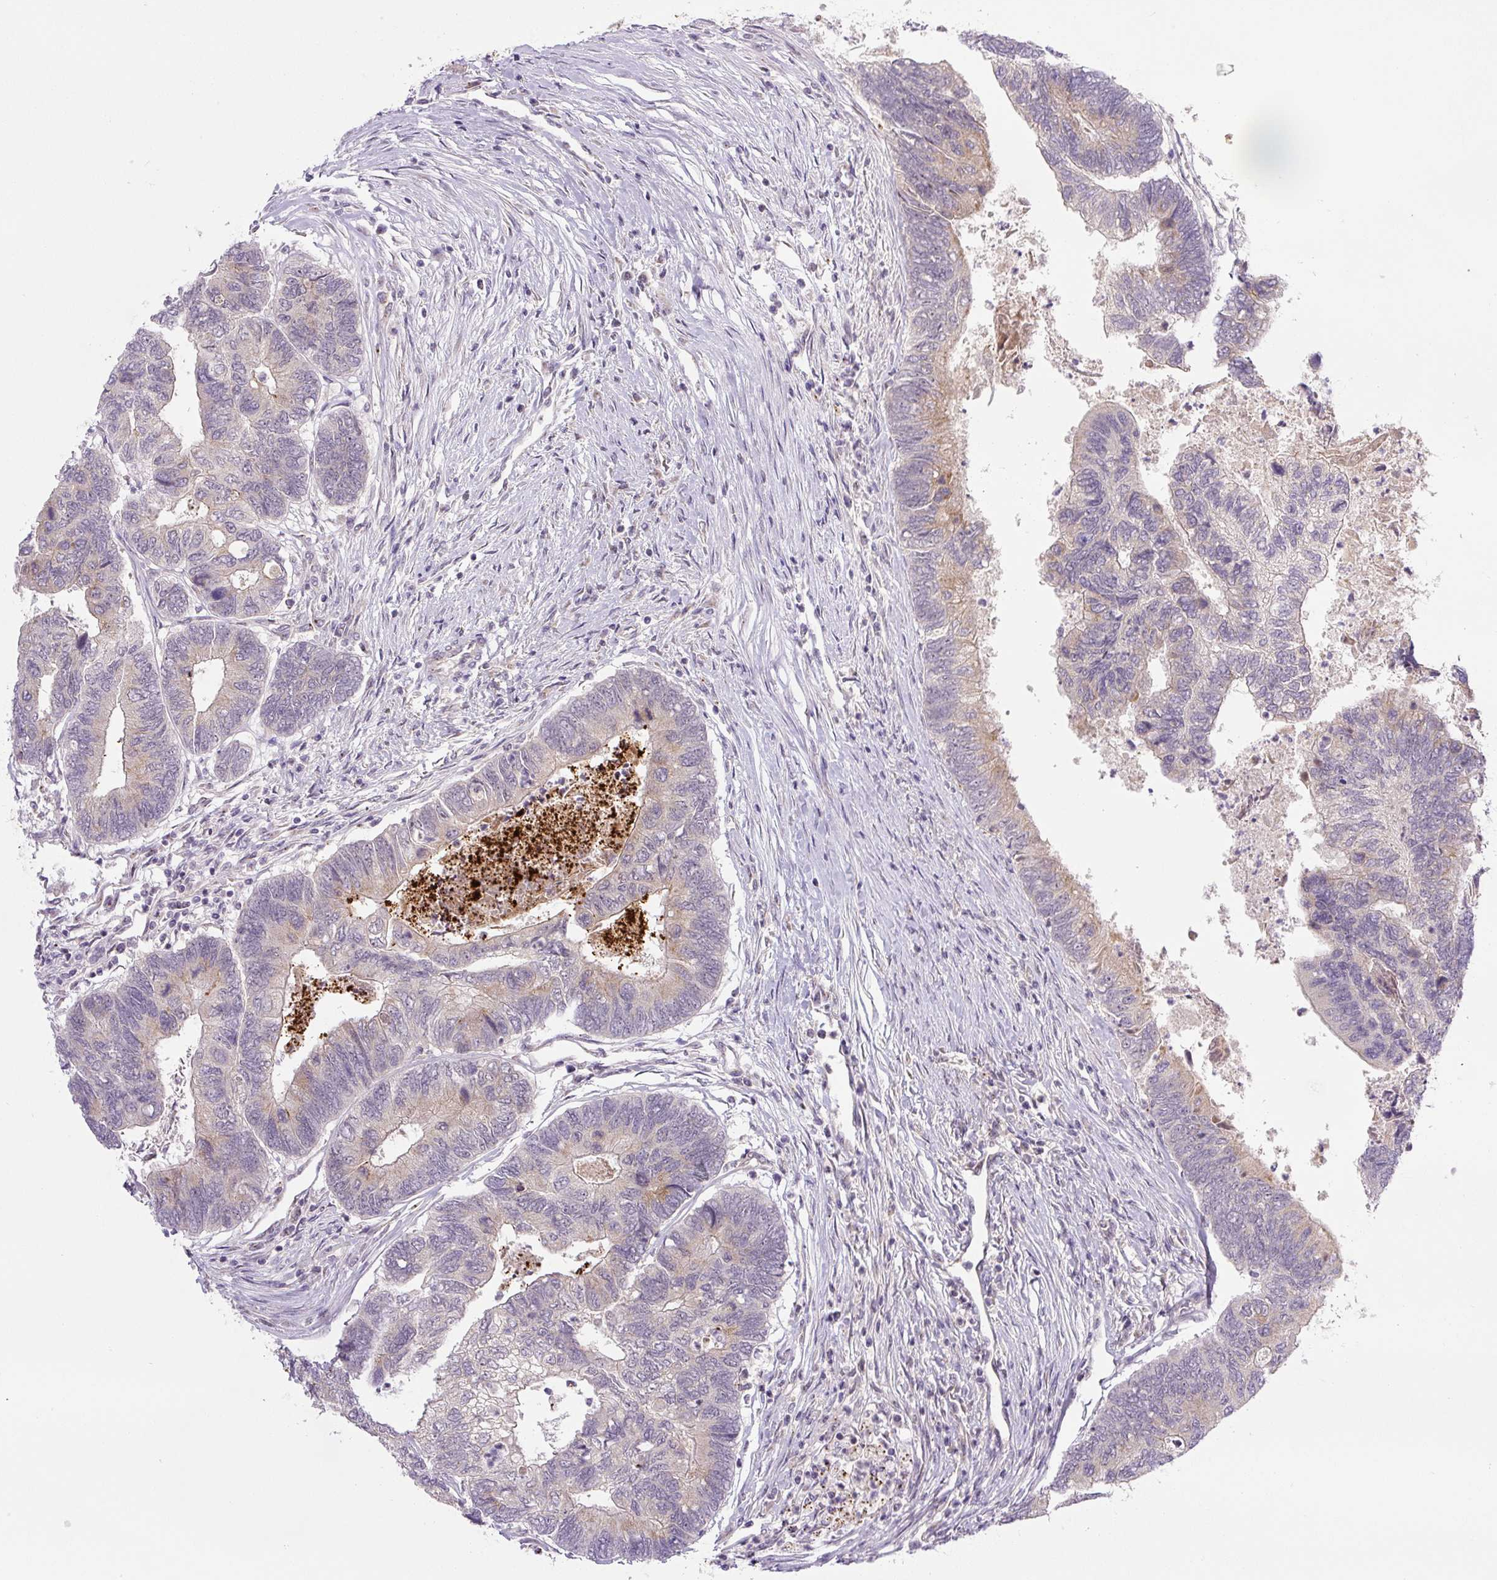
{"staining": {"intensity": "moderate", "quantity": "<25%", "location": "cytoplasmic/membranous"}, "tissue": "colorectal cancer", "cell_type": "Tumor cells", "image_type": "cancer", "snomed": [{"axis": "morphology", "description": "Adenocarcinoma, NOS"}, {"axis": "topography", "description": "Colon"}], "caption": "This is a histology image of immunohistochemistry (IHC) staining of colorectal adenocarcinoma, which shows moderate expression in the cytoplasmic/membranous of tumor cells.", "gene": "PCM1", "patient": {"sex": "female", "age": 67}}